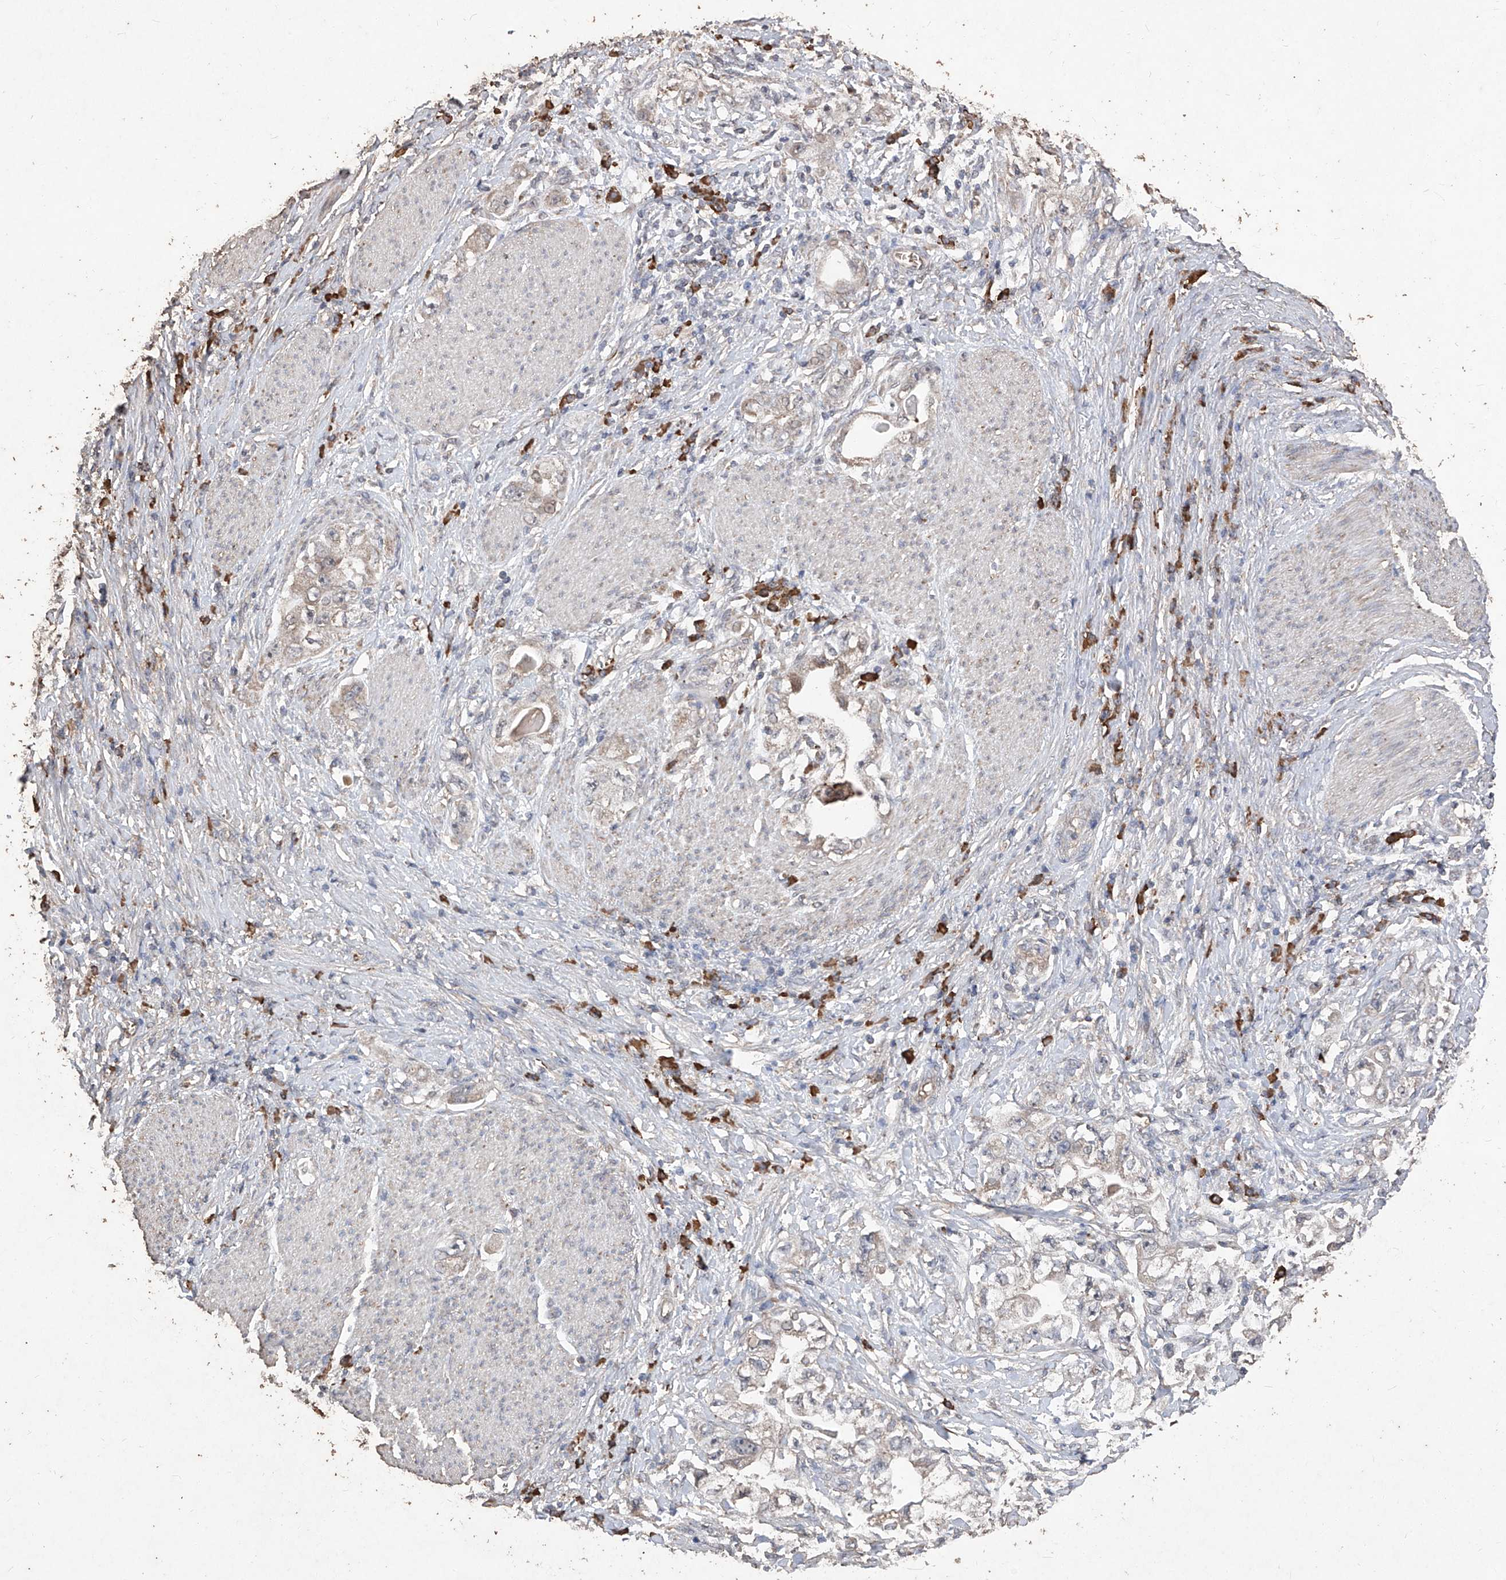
{"staining": {"intensity": "weak", "quantity": "25%-75%", "location": "cytoplasmic/membranous"}, "tissue": "stomach cancer", "cell_type": "Tumor cells", "image_type": "cancer", "snomed": [{"axis": "morphology", "description": "Adenocarcinoma, NOS"}, {"axis": "topography", "description": "Stomach, lower"}], "caption": "Protein staining demonstrates weak cytoplasmic/membranous staining in about 25%-75% of tumor cells in stomach cancer. The protein is stained brown, and the nuclei are stained in blue (DAB (3,3'-diaminobenzidine) IHC with brightfield microscopy, high magnification).", "gene": "EML1", "patient": {"sex": "female", "age": 93}}